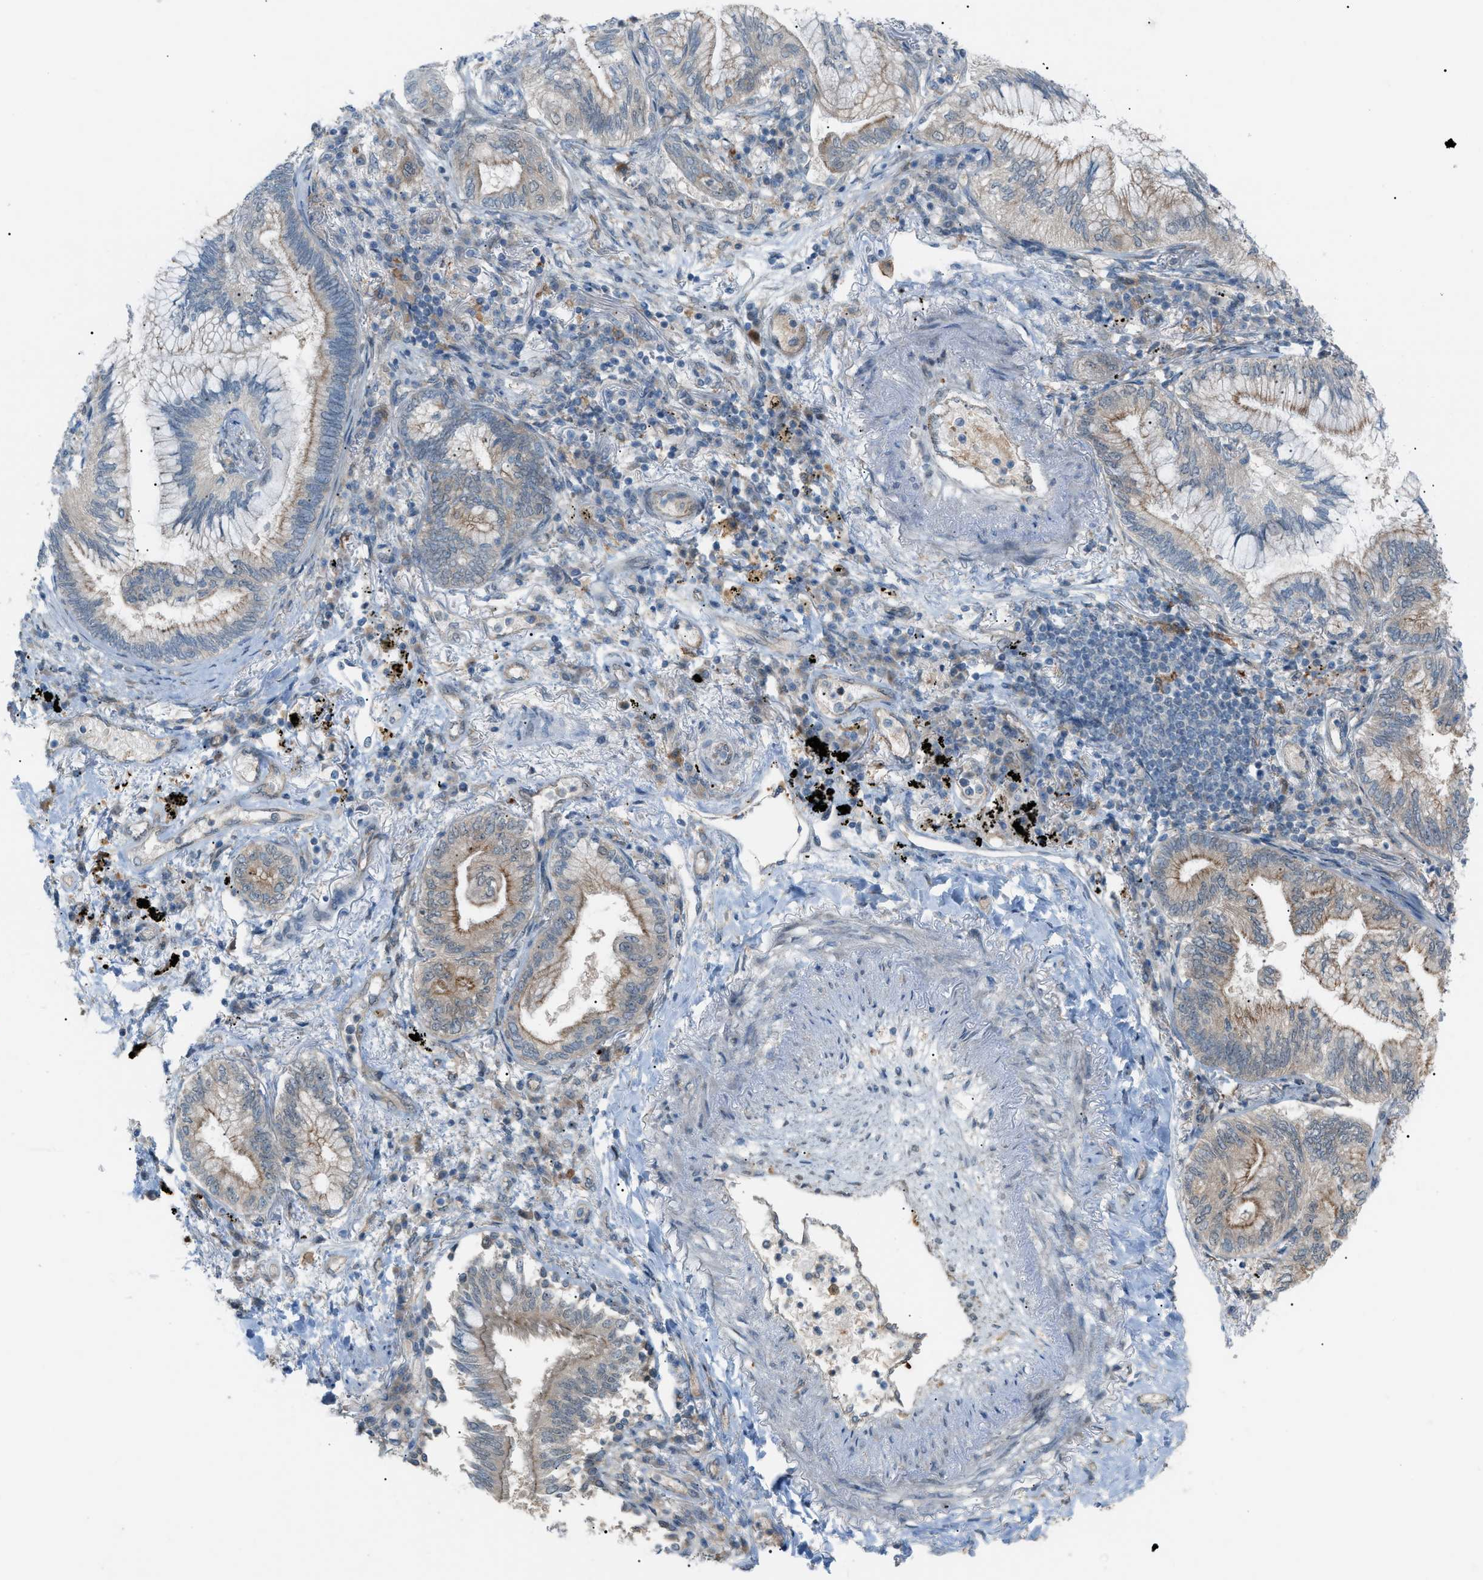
{"staining": {"intensity": "moderate", "quantity": "25%-75%", "location": "cytoplasmic/membranous"}, "tissue": "lung cancer", "cell_type": "Tumor cells", "image_type": "cancer", "snomed": [{"axis": "morphology", "description": "Normal tissue, NOS"}, {"axis": "morphology", "description": "Adenocarcinoma, NOS"}, {"axis": "topography", "description": "Bronchus"}, {"axis": "topography", "description": "Lung"}], "caption": "Human lung adenocarcinoma stained with a protein marker reveals moderate staining in tumor cells.", "gene": "LPIN2", "patient": {"sex": "female", "age": 70}}